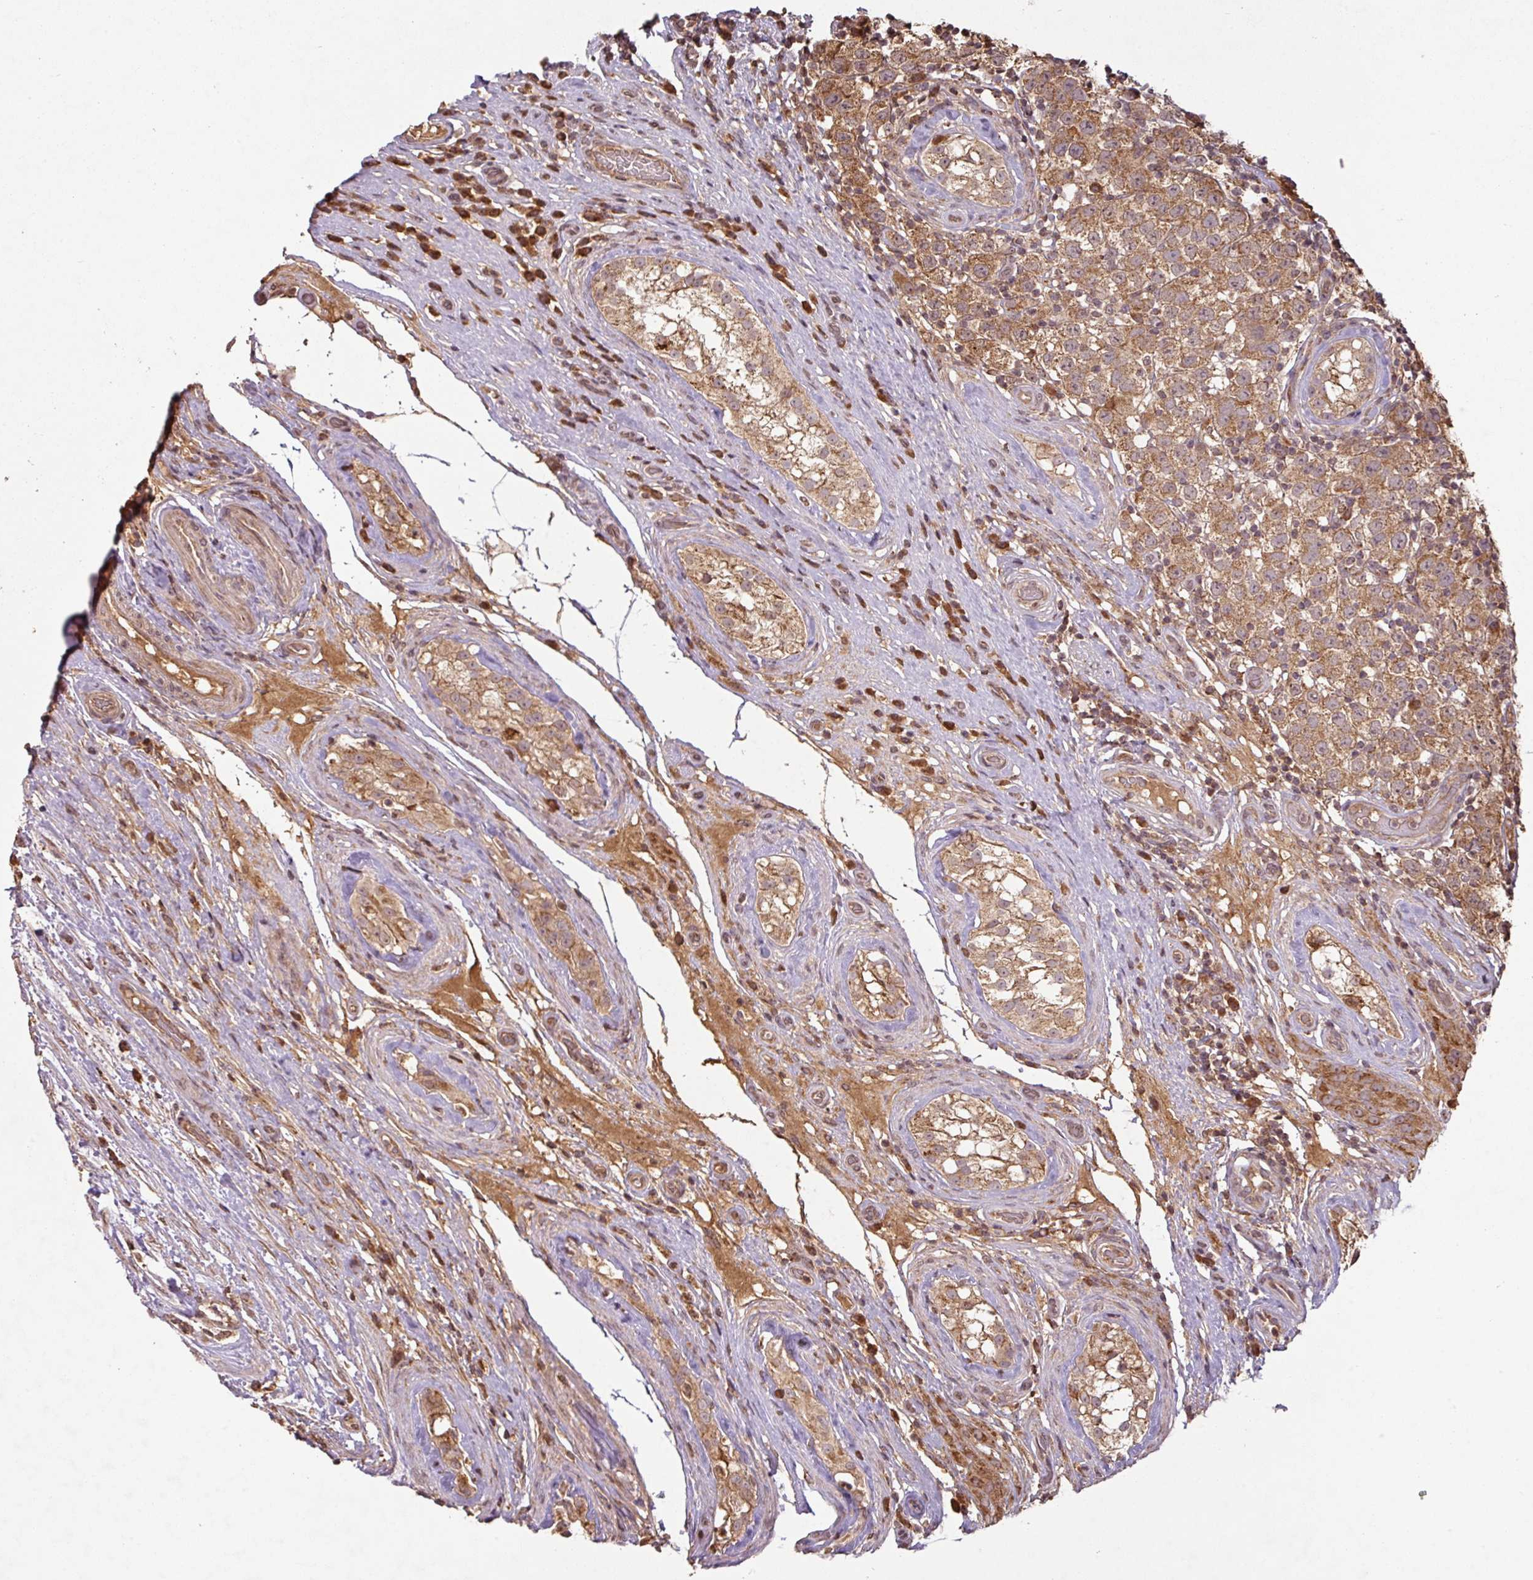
{"staining": {"intensity": "moderate", "quantity": ">75%", "location": "cytoplasmic/membranous"}, "tissue": "testis cancer", "cell_type": "Tumor cells", "image_type": "cancer", "snomed": [{"axis": "morphology", "description": "Seminoma, NOS"}, {"axis": "morphology", "description": "Carcinoma, Embryonal, NOS"}, {"axis": "topography", "description": "Testis"}], "caption": "Immunohistochemistry (IHC) (DAB) staining of human embryonal carcinoma (testis) reveals moderate cytoplasmic/membranous protein expression in approximately >75% of tumor cells. The protein of interest is stained brown, and the nuclei are stained in blue (DAB IHC with brightfield microscopy, high magnification).", "gene": "MRRF", "patient": {"sex": "male", "age": 41}}